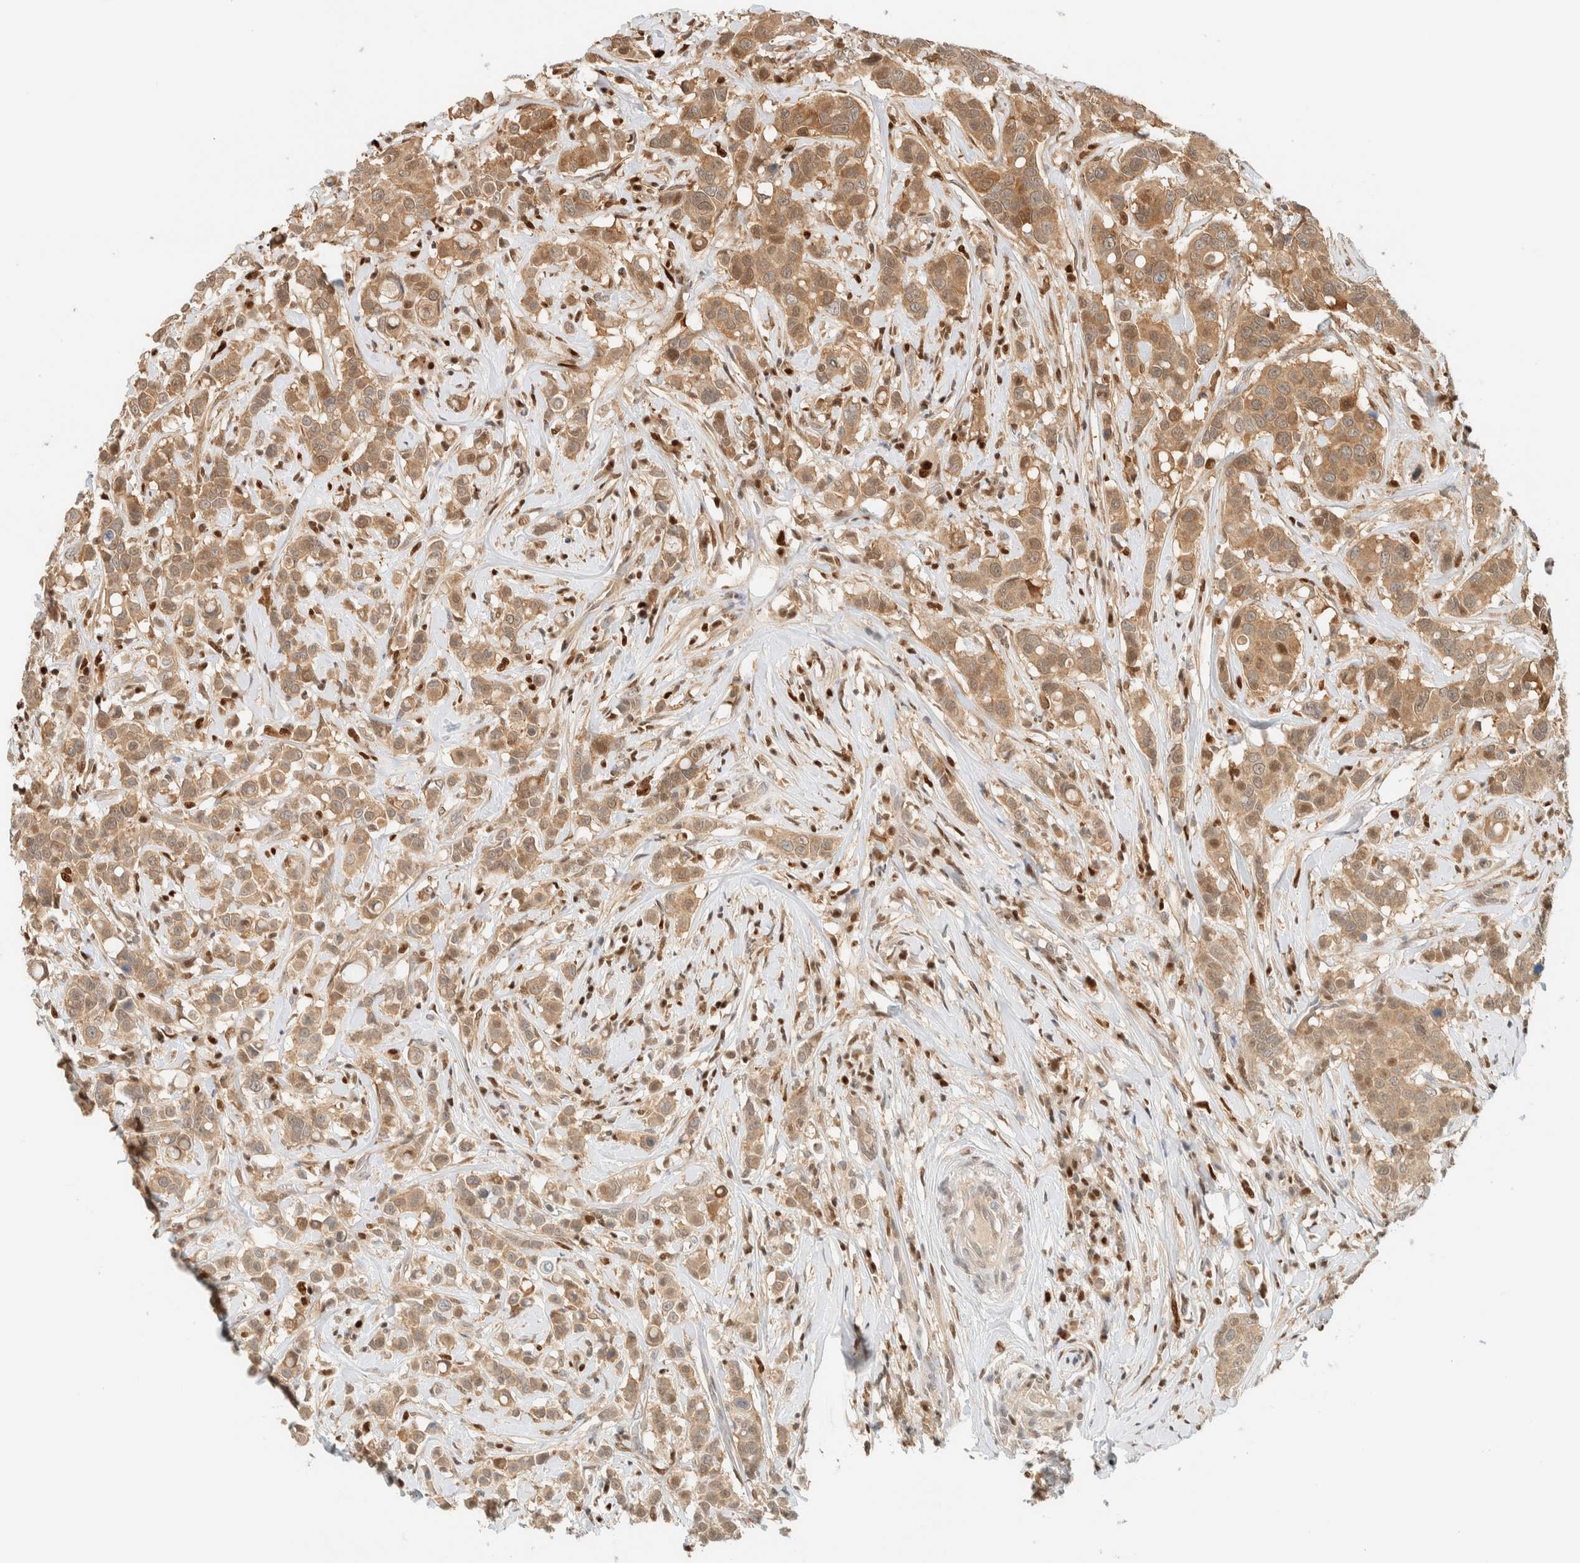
{"staining": {"intensity": "moderate", "quantity": ">75%", "location": "cytoplasmic/membranous,nuclear"}, "tissue": "breast cancer", "cell_type": "Tumor cells", "image_type": "cancer", "snomed": [{"axis": "morphology", "description": "Duct carcinoma"}, {"axis": "topography", "description": "Breast"}], "caption": "Immunohistochemistry photomicrograph of human breast cancer stained for a protein (brown), which exhibits medium levels of moderate cytoplasmic/membranous and nuclear staining in about >75% of tumor cells.", "gene": "ZBTB37", "patient": {"sex": "female", "age": 27}}